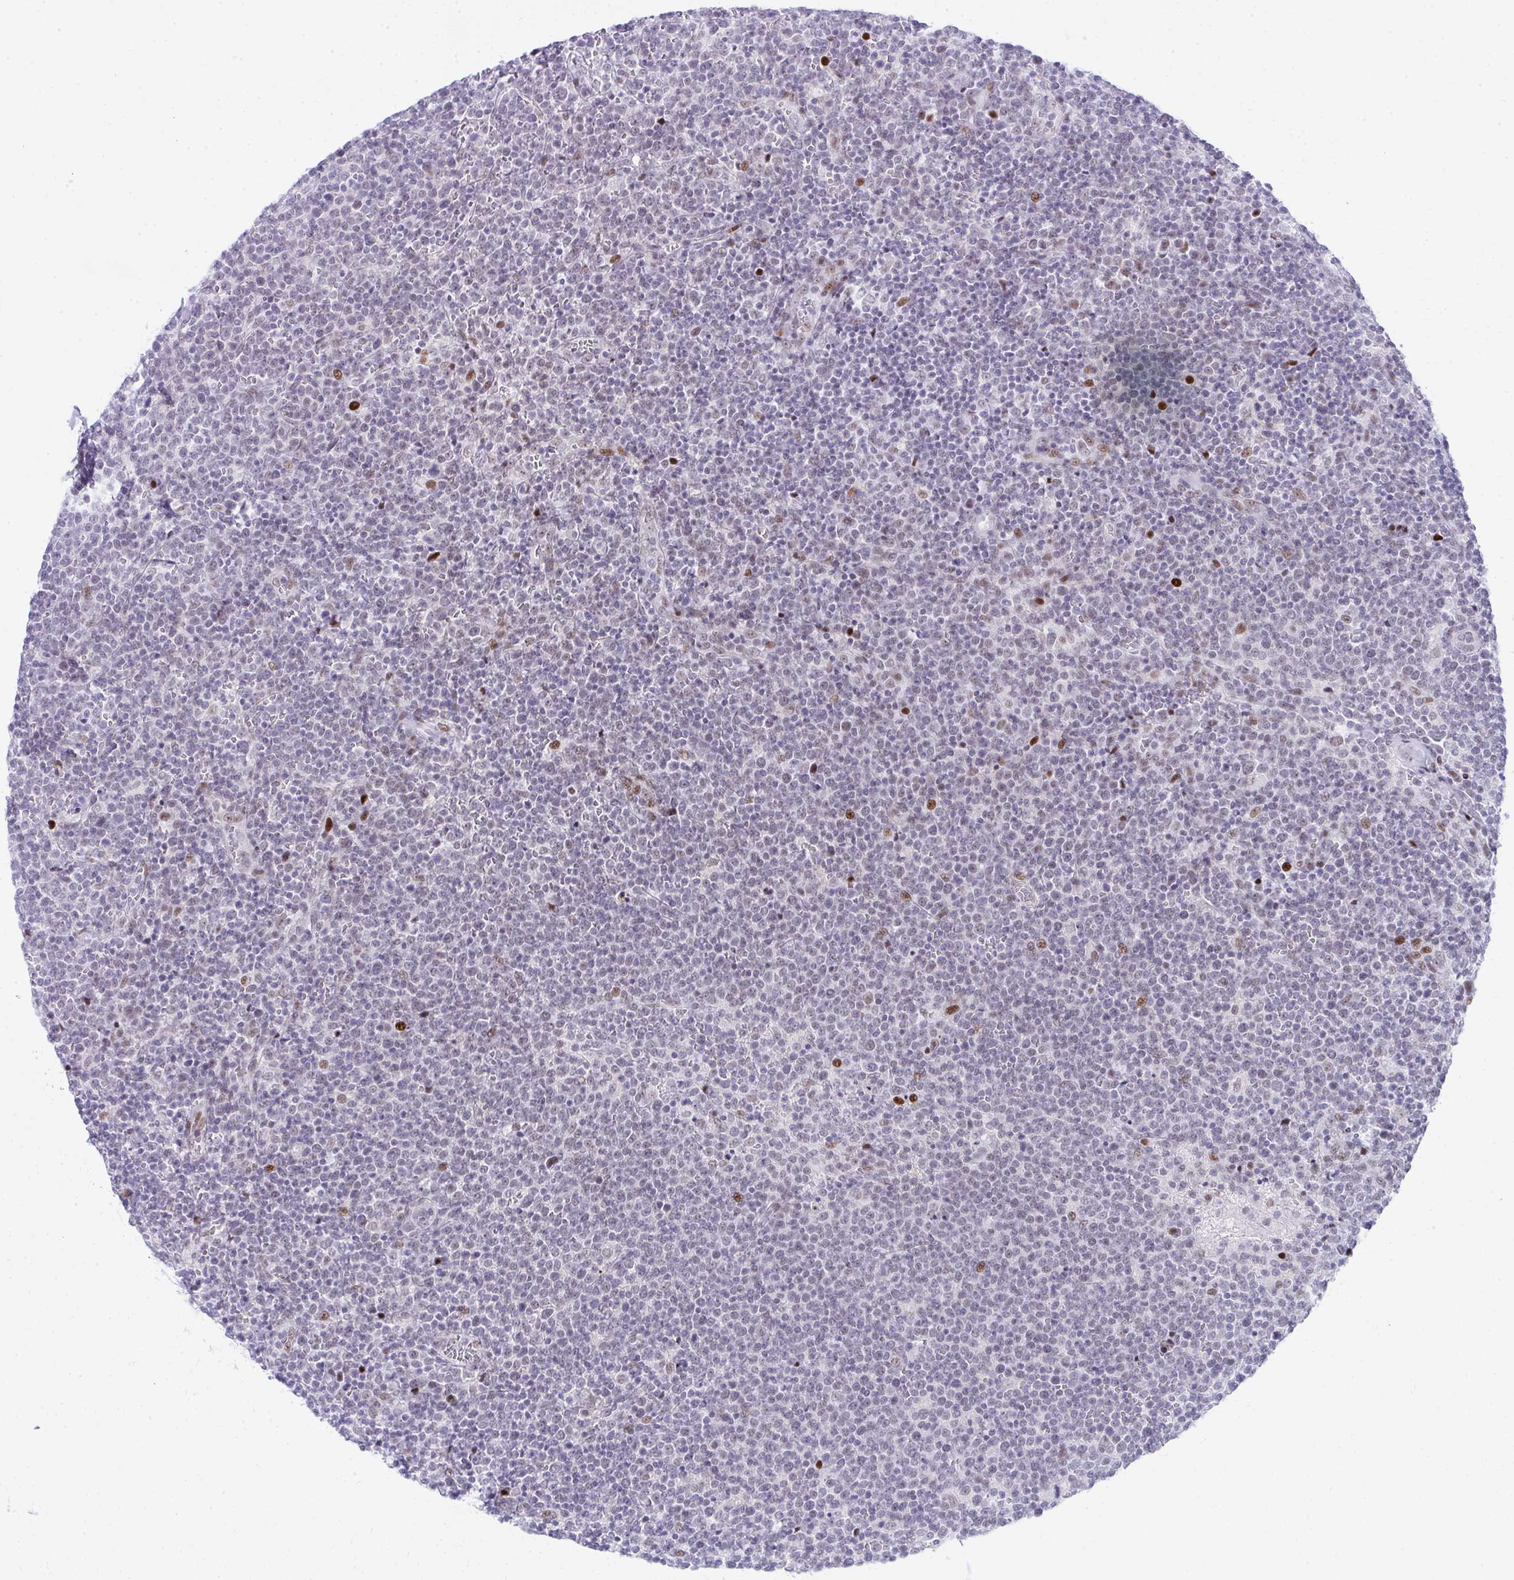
{"staining": {"intensity": "moderate", "quantity": "<25%", "location": "nuclear"}, "tissue": "lymphoma", "cell_type": "Tumor cells", "image_type": "cancer", "snomed": [{"axis": "morphology", "description": "Malignant lymphoma, non-Hodgkin's type, High grade"}, {"axis": "topography", "description": "Lymph node"}], "caption": "Immunohistochemistry (IHC) staining of lymphoma, which demonstrates low levels of moderate nuclear staining in about <25% of tumor cells indicating moderate nuclear protein staining. The staining was performed using DAB (3,3'-diaminobenzidine) (brown) for protein detection and nuclei were counterstained in hematoxylin (blue).", "gene": "GLDN", "patient": {"sex": "male", "age": 61}}